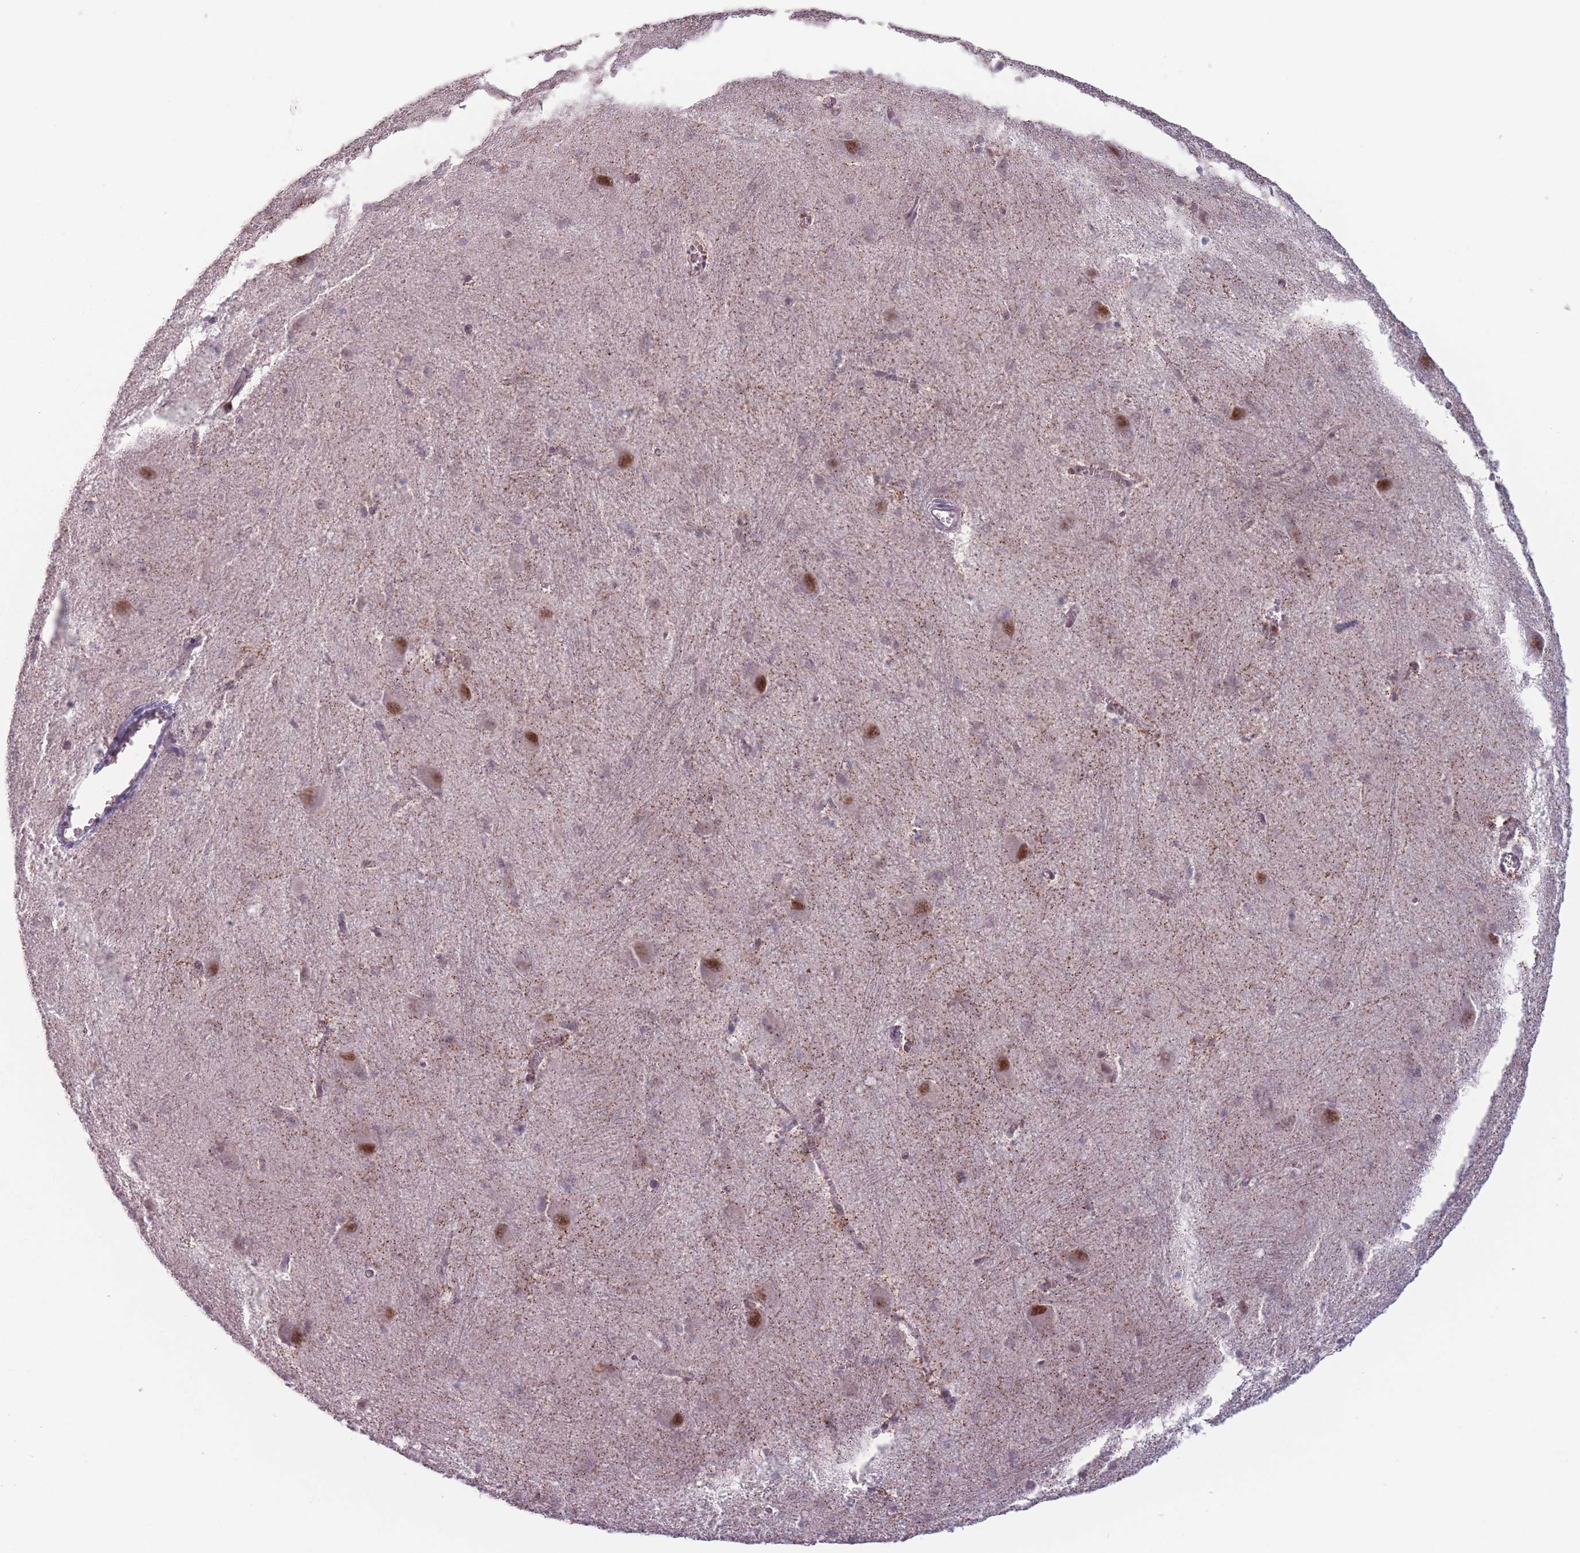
{"staining": {"intensity": "weak", "quantity": "<25%", "location": "cytoplasmic/membranous"}, "tissue": "caudate", "cell_type": "Glial cells", "image_type": "normal", "snomed": [{"axis": "morphology", "description": "Normal tissue, NOS"}, {"axis": "topography", "description": "Lateral ventricle wall"}], "caption": "Caudate was stained to show a protein in brown. There is no significant positivity in glial cells. (Stains: DAB immunohistochemistry with hematoxylin counter stain, Microscopy: brightfield microscopy at high magnification).", "gene": "OR10C1", "patient": {"sex": "male", "age": 37}}